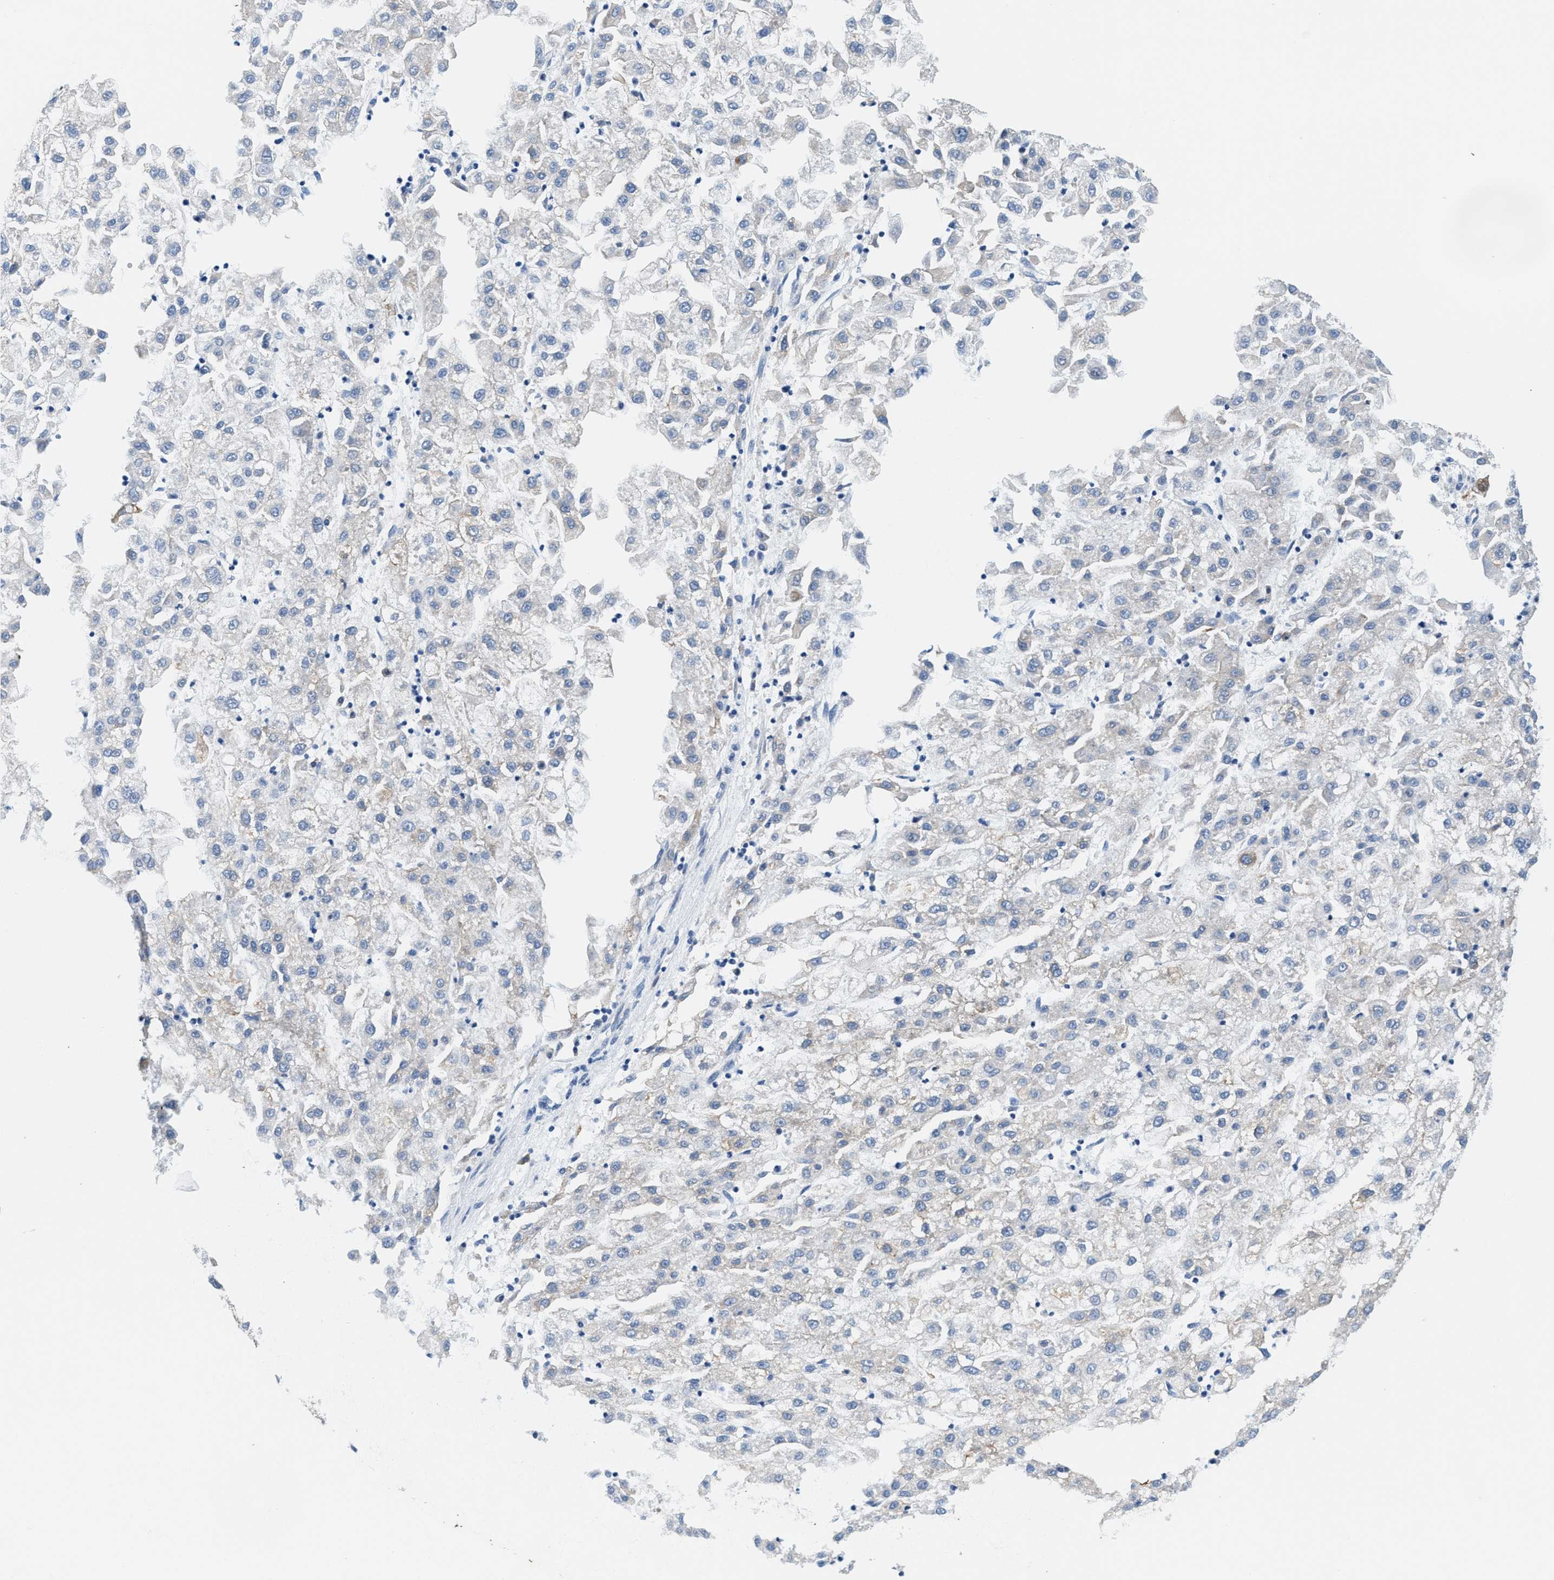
{"staining": {"intensity": "weak", "quantity": "<25%", "location": "cytoplasmic/membranous"}, "tissue": "liver cancer", "cell_type": "Tumor cells", "image_type": "cancer", "snomed": [{"axis": "morphology", "description": "Carcinoma, Hepatocellular, NOS"}, {"axis": "topography", "description": "Liver"}], "caption": "The immunohistochemistry (IHC) photomicrograph has no significant staining in tumor cells of liver hepatocellular carcinoma tissue.", "gene": "KIFC3", "patient": {"sex": "male", "age": 72}}